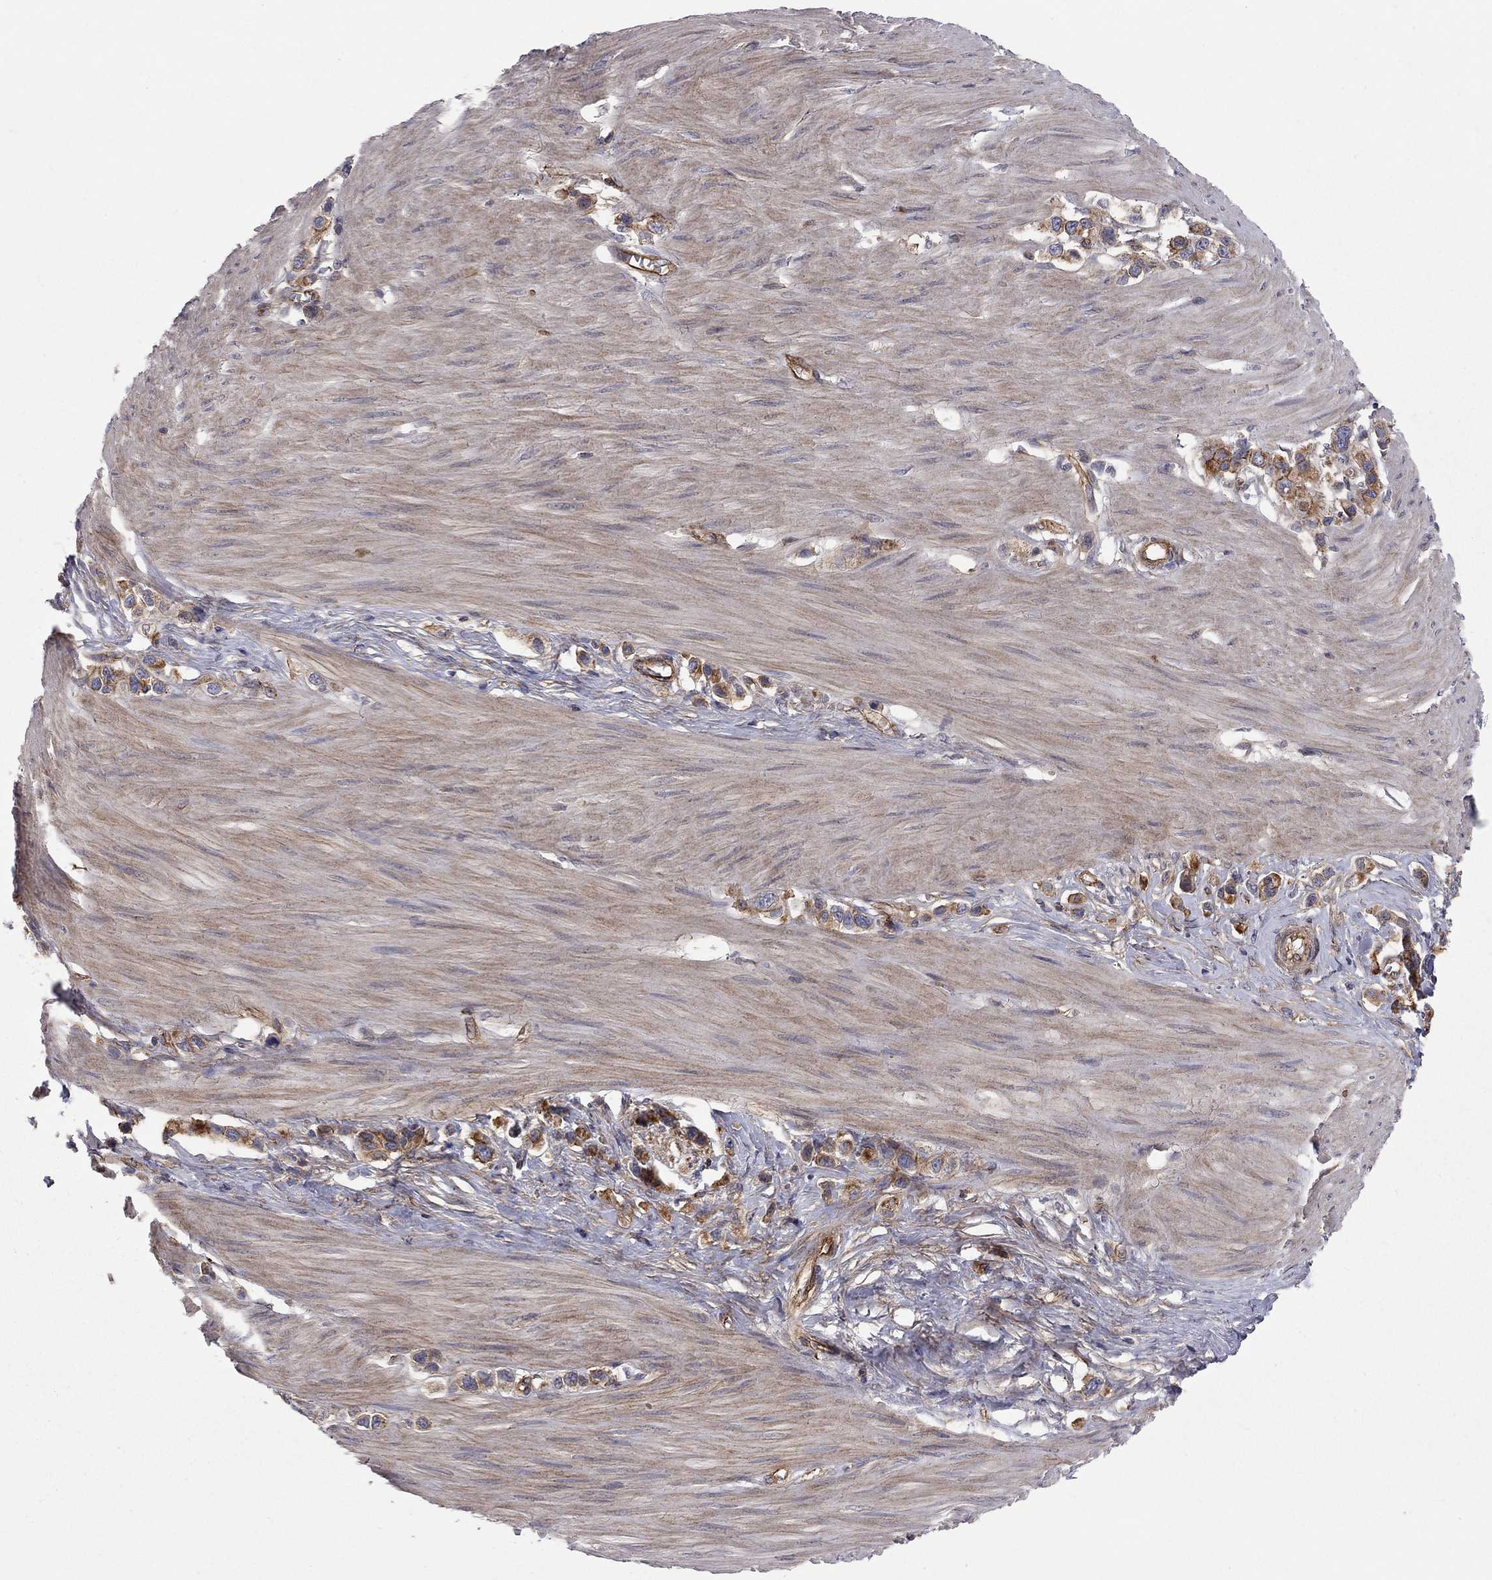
{"staining": {"intensity": "strong", "quantity": "25%-75%", "location": "cytoplasmic/membranous"}, "tissue": "stomach cancer", "cell_type": "Tumor cells", "image_type": "cancer", "snomed": [{"axis": "morphology", "description": "Normal tissue, NOS"}, {"axis": "morphology", "description": "Adenocarcinoma, NOS"}, {"axis": "morphology", "description": "Adenocarcinoma, High grade"}, {"axis": "topography", "description": "Stomach, upper"}, {"axis": "topography", "description": "Stomach"}], "caption": "This photomicrograph reveals IHC staining of human adenocarcinoma (stomach), with high strong cytoplasmic/membranous expression in about 25%-75% of tumor cells.", "gene": "RASEF", "patient": {"sex": "female", "age": 65}}